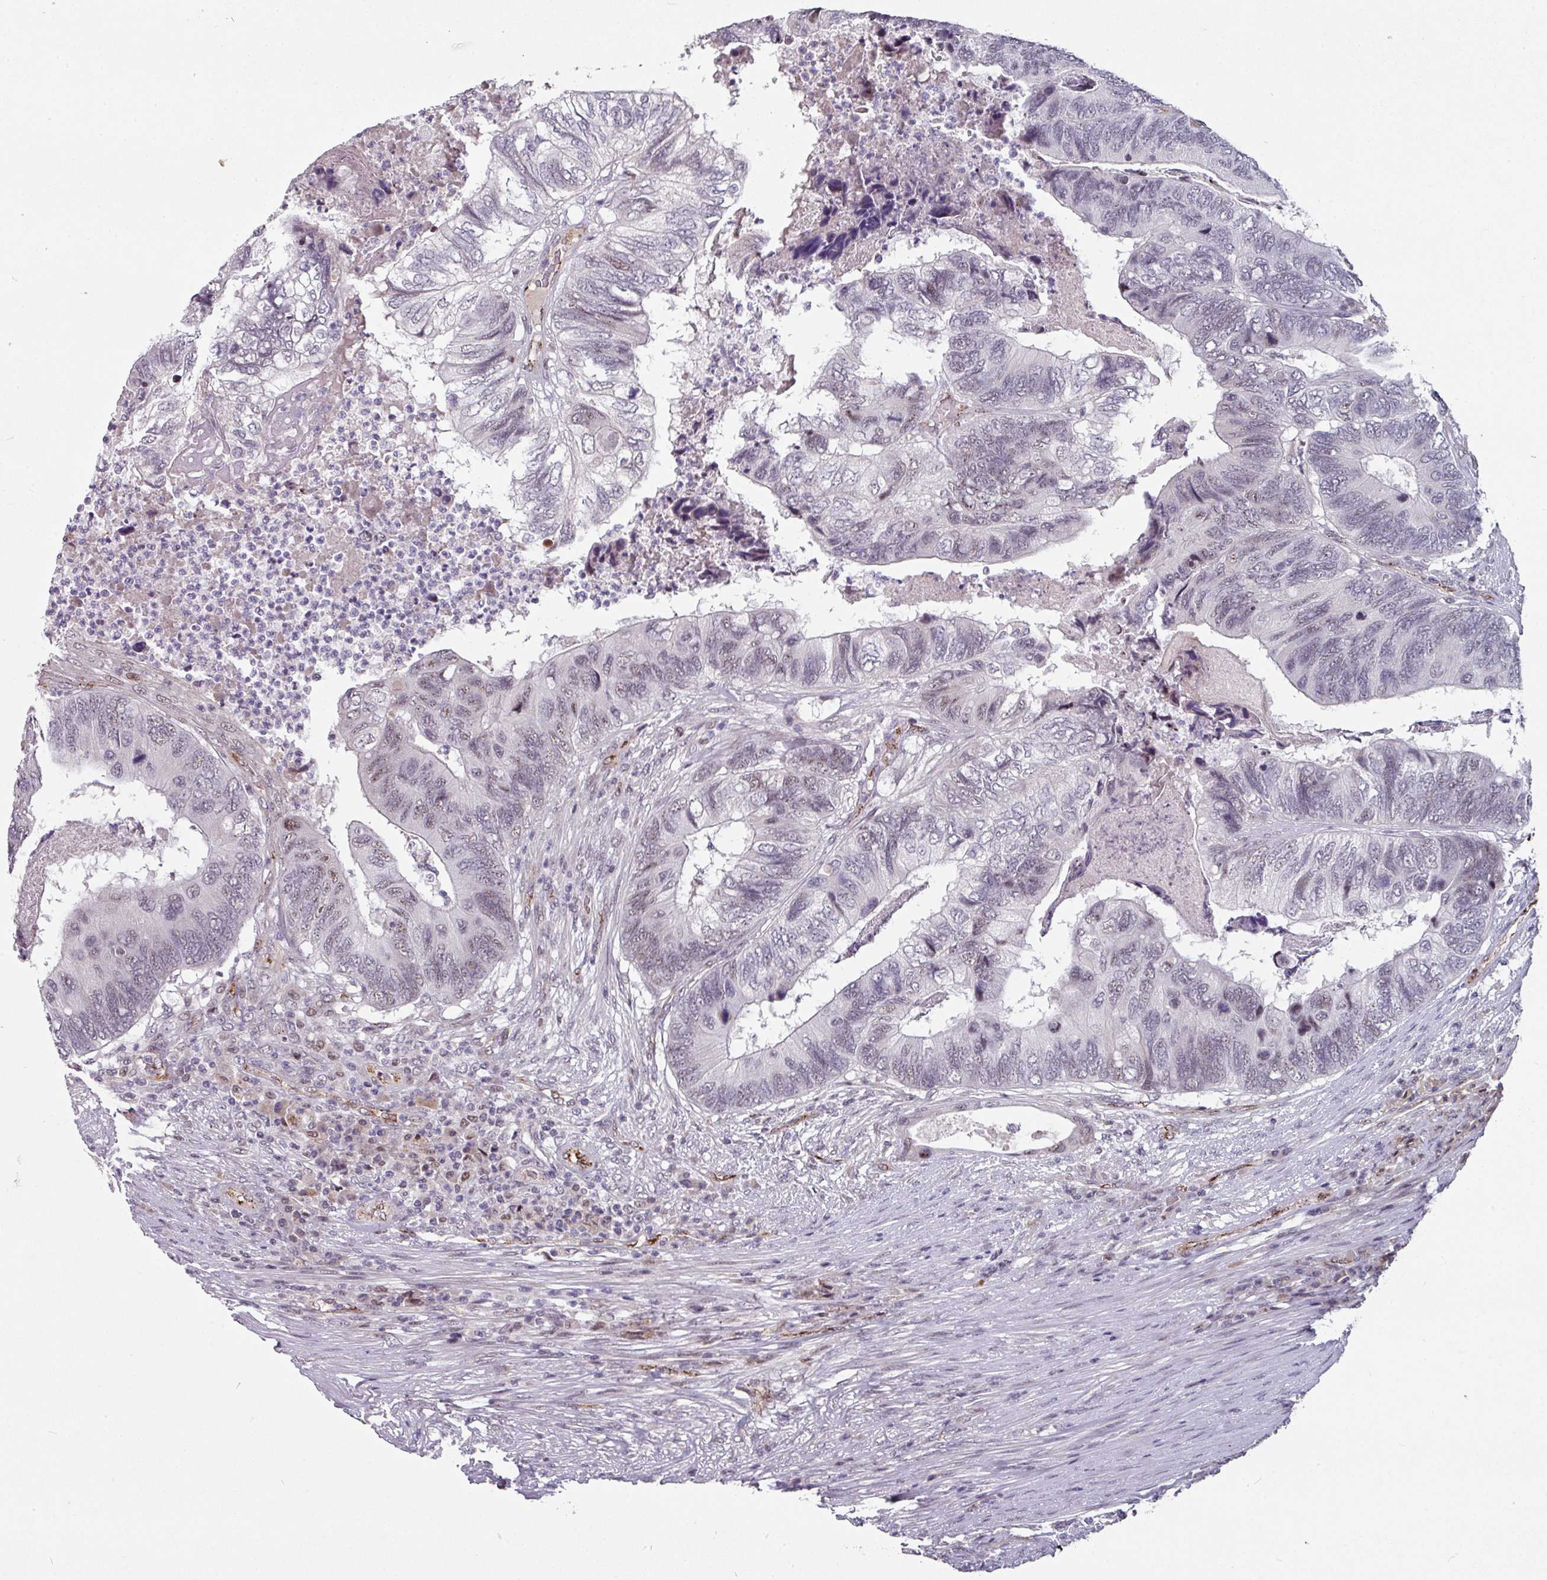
{"staining": {"intensity": "weak", "quantity": "<25%", "location": "nuclear"}, "tissue": "colorectal cancer", "cell_type": "Tumor cells", "image_type": "cancer", "snomed": [{"axis": "morphology", "description": "Adenocarcinoma, NOS"}, {"axis": "topography", "description": "Colon"}], "caption": "DAB (3,3'-diaminobenzidine) immunohistochemical staining of colorectal adenocarcinoma reveals no significant positivity in tumor cells. (Stains: DAB (3,3'-diaminobenzidine) IHC with hematoxylin counter stain, Microscopy: brightfield microscopy at high magnification).", "gene": "SIDT2", "patient": {"sex": "female", "age": 67}}